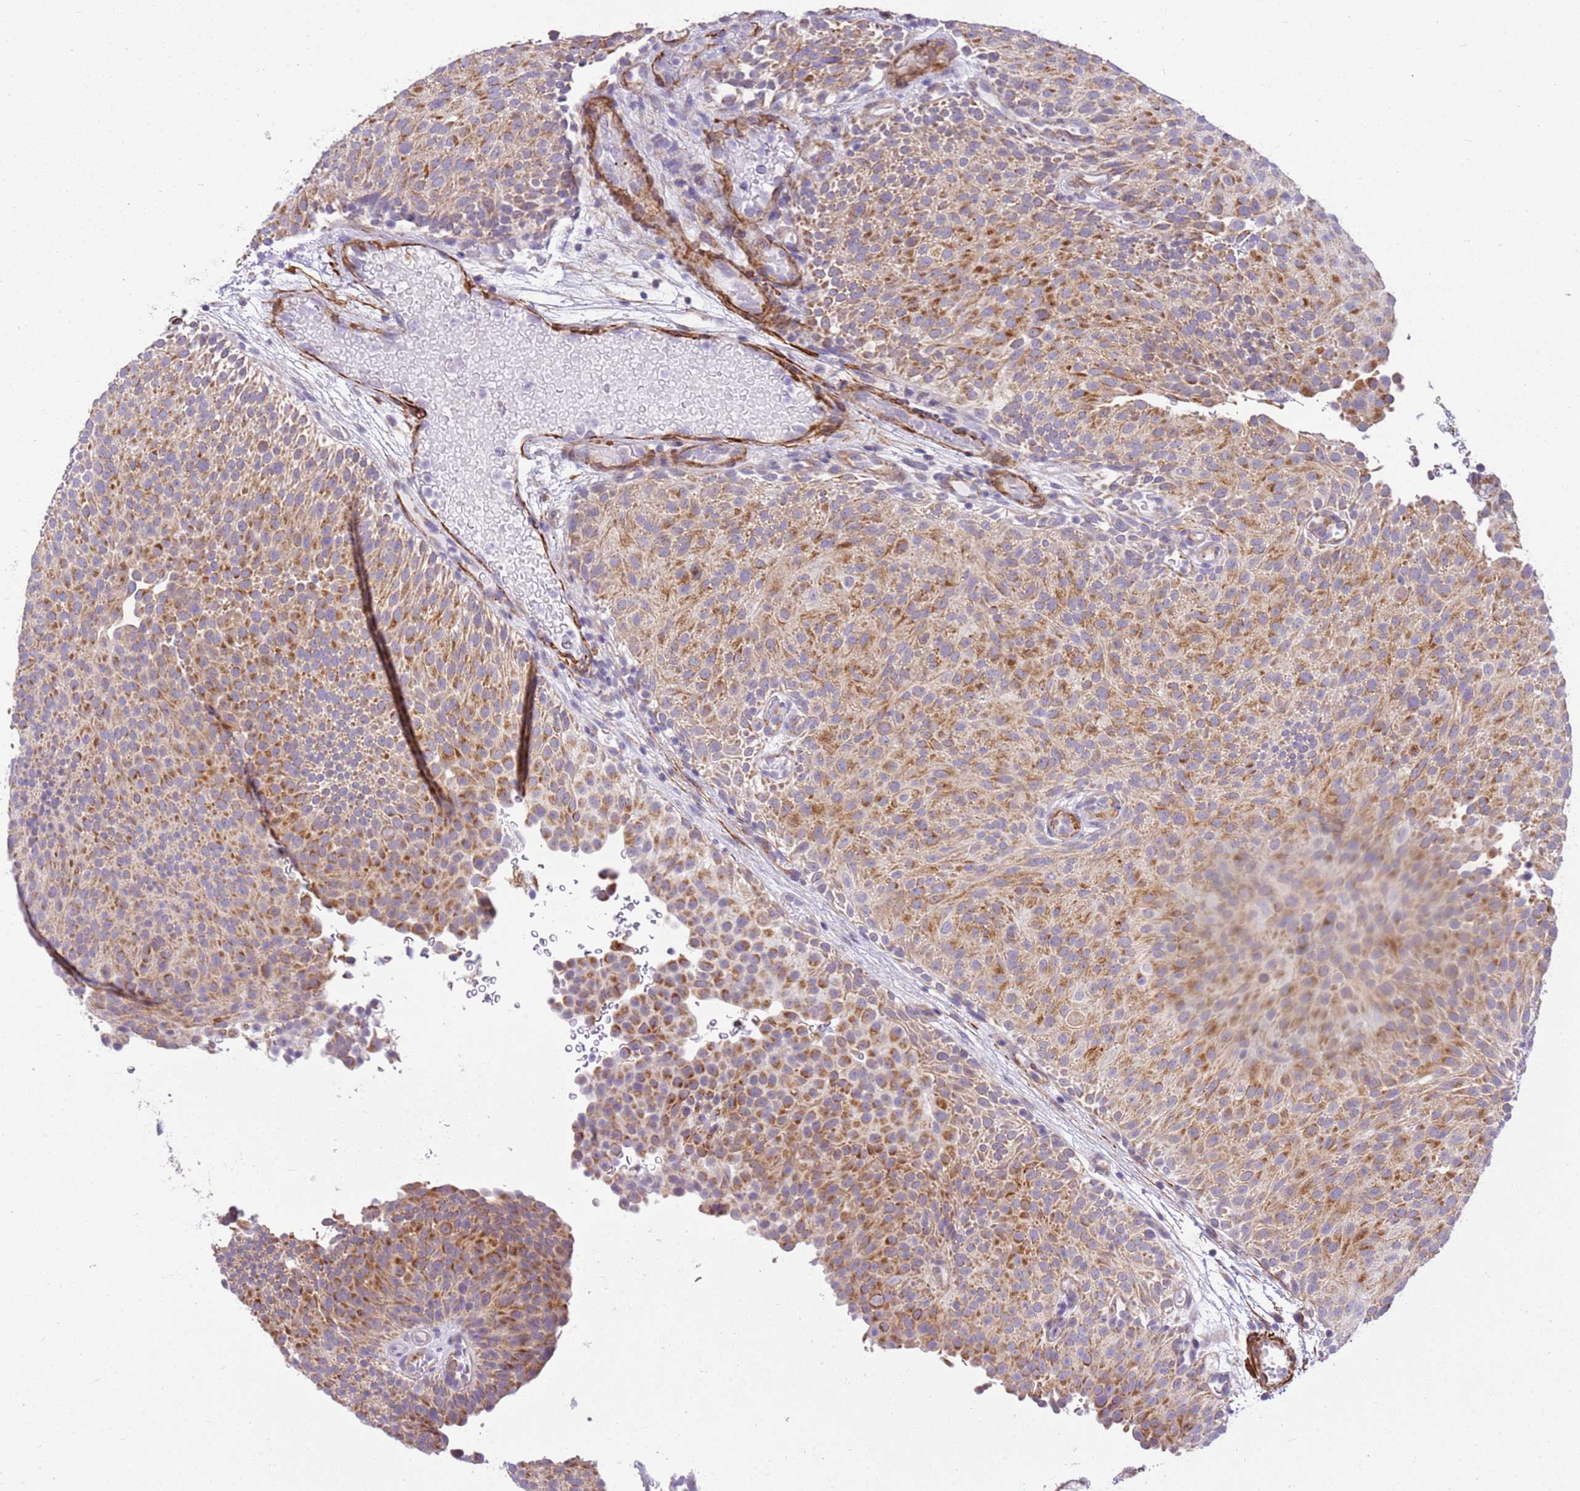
{"staining": {"intensity": "moderate", "quantity": ">75%", "location": "cytoplasmic/membranous"}, "tissue": "urothelial cancer", "cell_type": "Tumor cells", "image_type": "cancer", "snomed": [{"axis": "morphology", "description": "Urothelial carcinoma, Low grade"}, {"axis": "topography", "description": "Urinary bladder"}], "caption": "Urothelial carcinoma (low-grade) stained for a protein (brown) shows moderate cytoplasmic/membranous positive positivity in approximately >75% of tumor cells.", "gene": "SMIM4", "patient": {"sex": "male", "age": 78}}